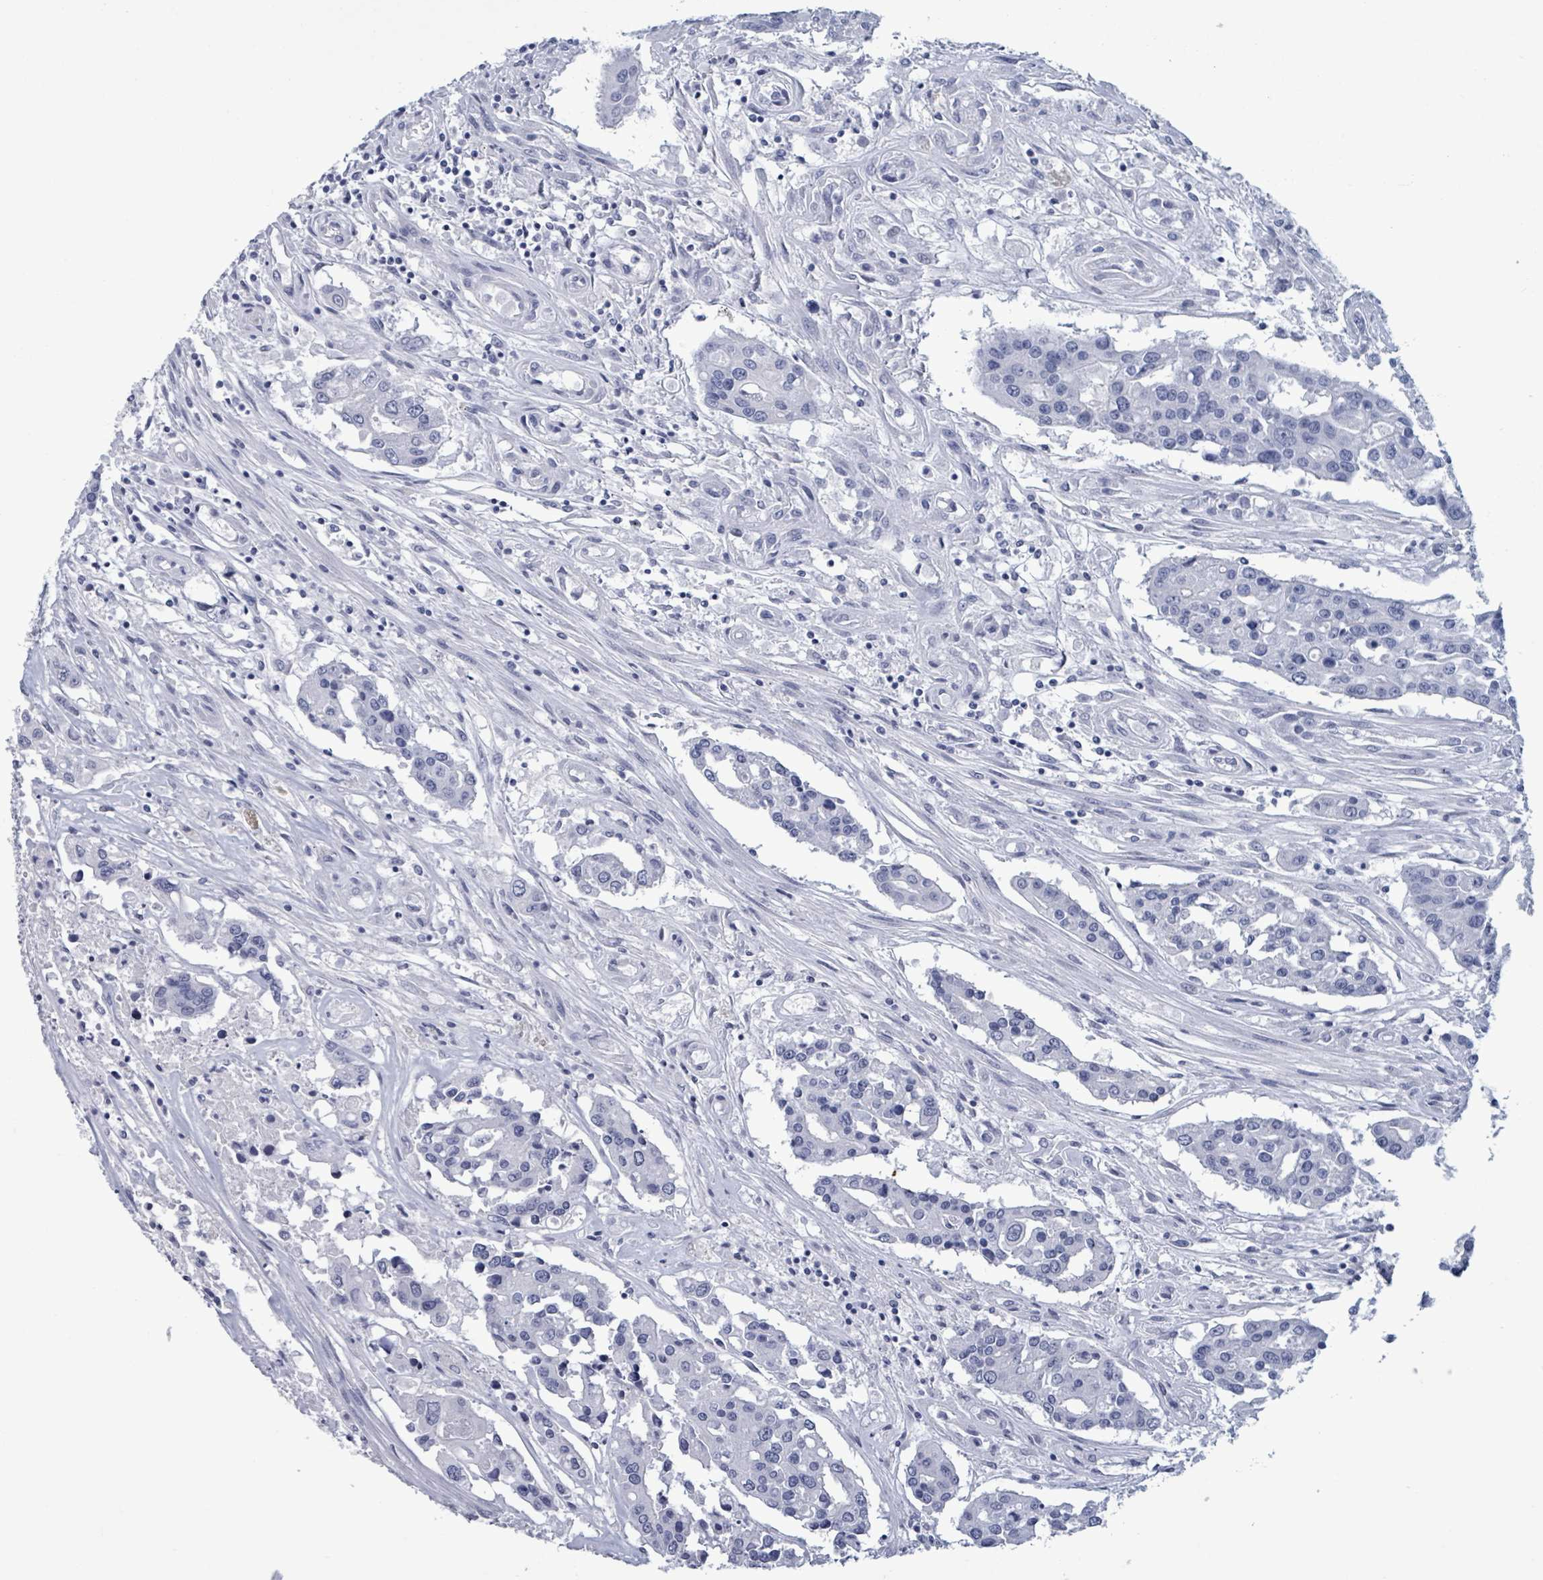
{"staining": {"intensity": "negative", "quantity": "none", "location": "none"}, "tissue": "colorectal cancer", "cell_type": "Tumor cells", "image_type": "cancer", "snomed": [{"axis": "morphology", "description": "Adenocarcinoma, NOS"}, {"axis": "topography", "description": "Colon"}], "caption": "Immunohistochemistry histopathology image of neoplastic tissue: adenocarcinoma (colorectal) stained with DAB (3,3'-diaminobenzidine) exhibits no significant protein expression in tumor cells. (DAB (3,3'-diaminobenzidine) immunohistochemistry (IHC), high magnification).", "gene": "NKX2-1", "patient": {"sex": "male", "age": 77}}